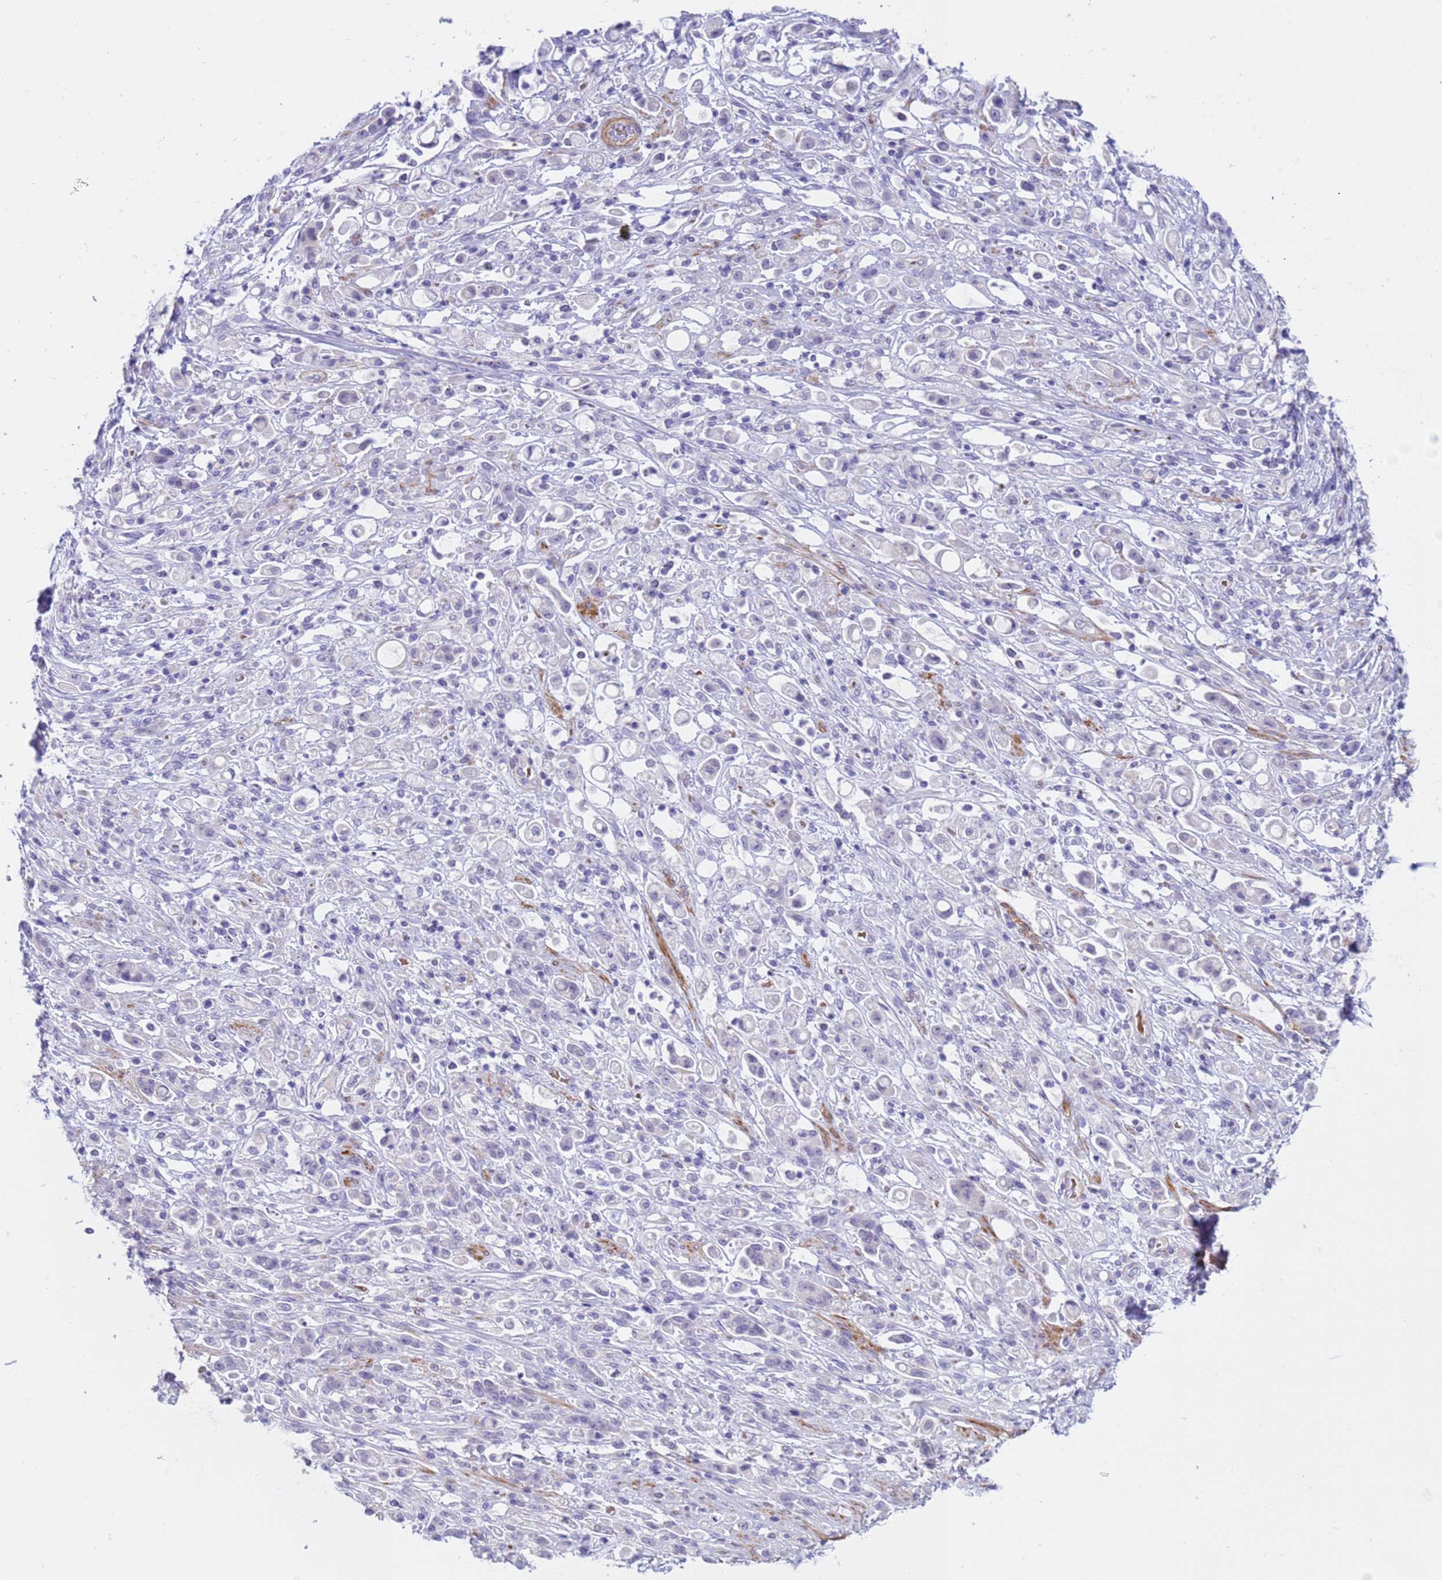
{"staining": {"intensity": "negative", "quantity": "none", "location": "none"}, "tissue": "stomach cancer", "cell_type": "Tumor cells", "image_type": "cancer", "snomed": [{"axis": "morphology", "description": "Adenocarcinoma, NOS"}, {"axis": "topography", "description": "Stomach"}], "caption": "Immunohistochemistry (IHC) image of neoplastic tissue: human stomach adenocarcinoma stained with DAB (3,3'-diaminobenzidine) exhibits no significant protein staining in tumor cells. The staining was performed using DAB (3,3'-diaminobenzidine) to visualize the protein expression in brown, while the nuclei were stained in blue with hematoxylin (Magnification: 20x).", "gene": "KBTBD3", "patient": {"sex": "female", "age": 60}}